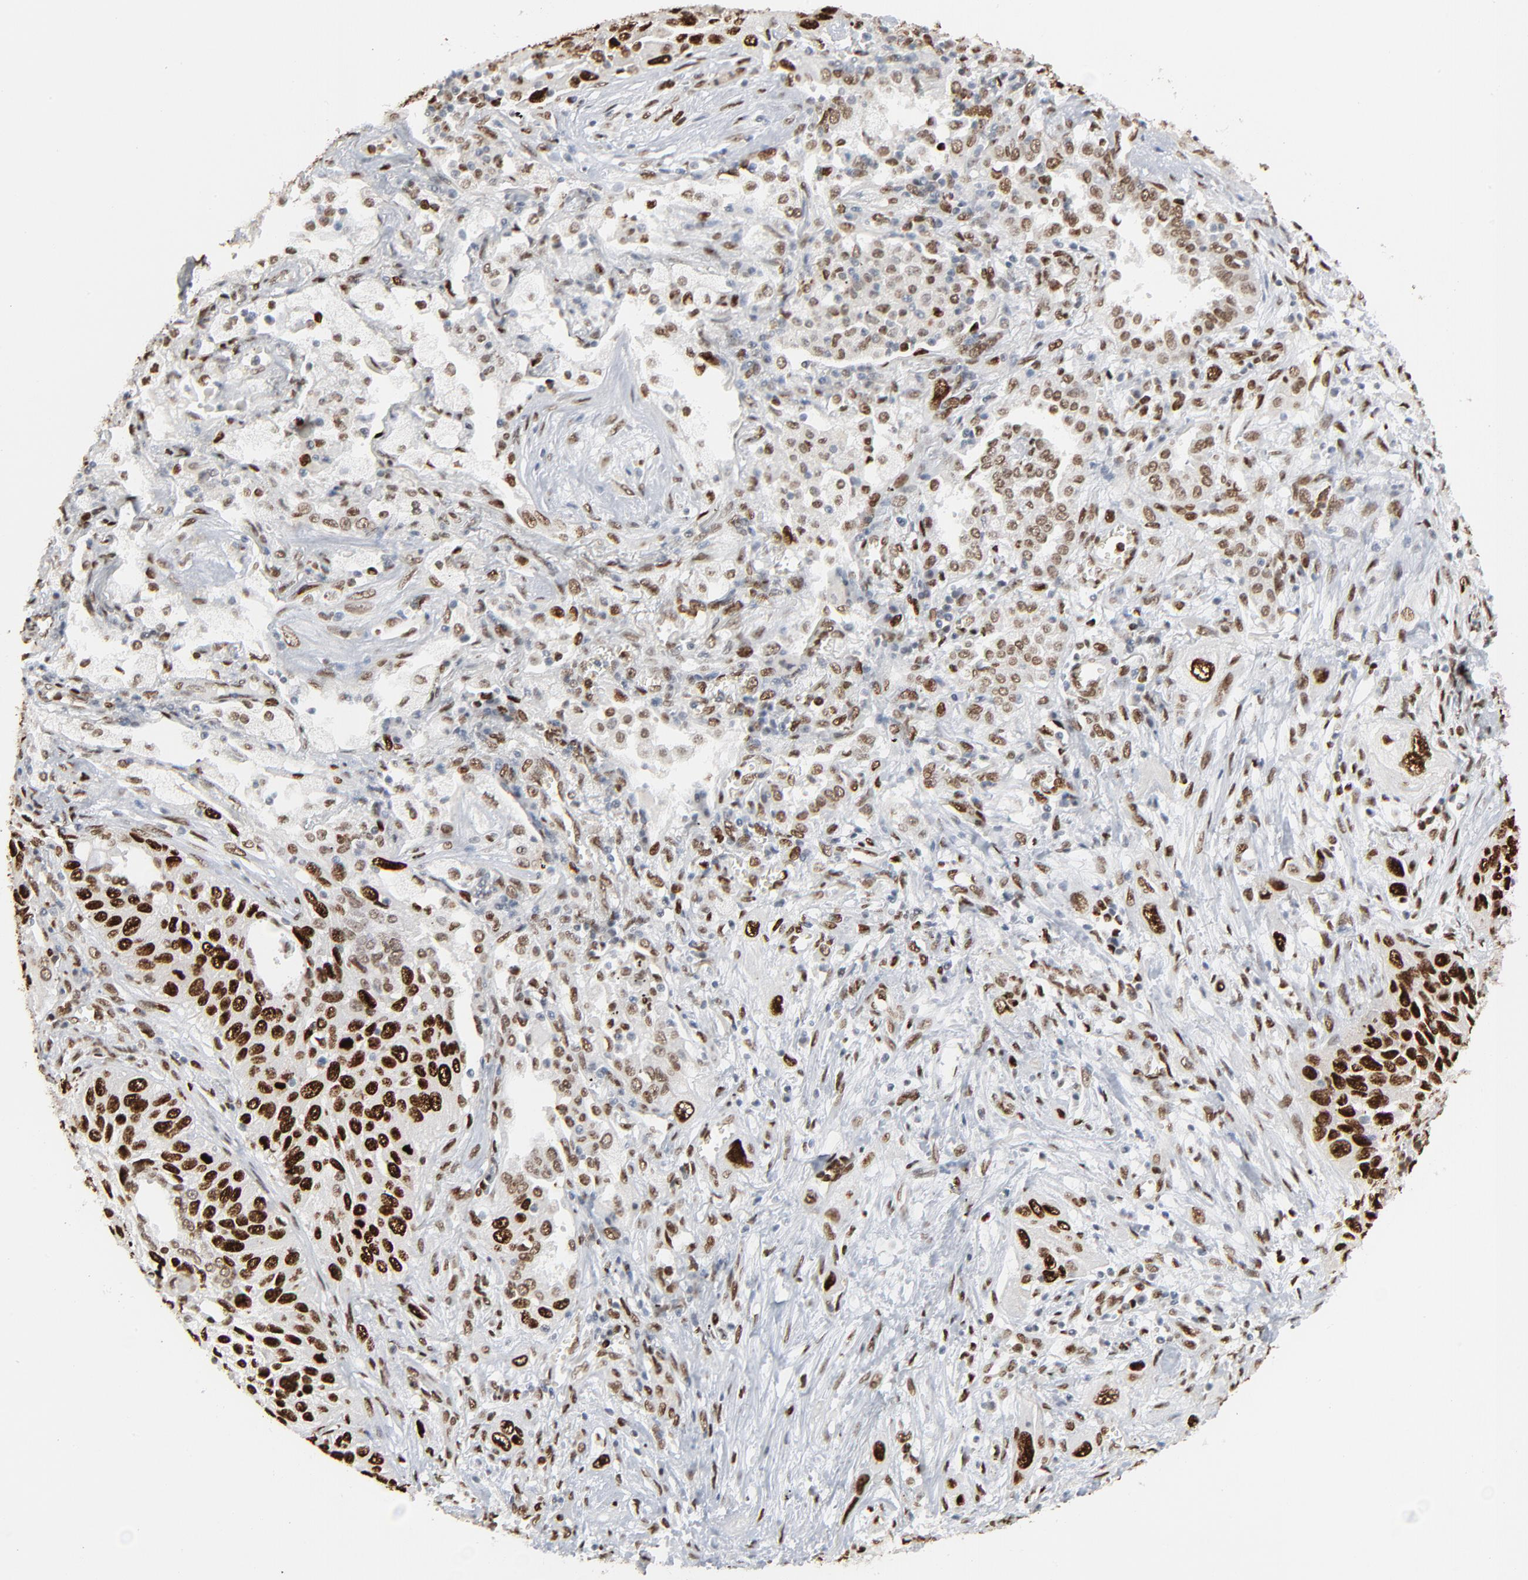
{"staining": {"intensity": "strong", "quantity": ">75%", "location": "nuclear"}, "tissue": "lung cancer", "cell_type": "Tumor cells", "image_type": "cancer", "snomed": [{"axis": "morphology", "description": "Squamous cell carcinoma, NOS"}, {"axis": "topography", "description": "Lung"}], "caption": "Immunohistochemical staining of human lung cancer displays strong nuclear protein staining in about >75% of tumor cells.", "gene": "CUX1", "patient": {"sex": "female", "age": 76}}